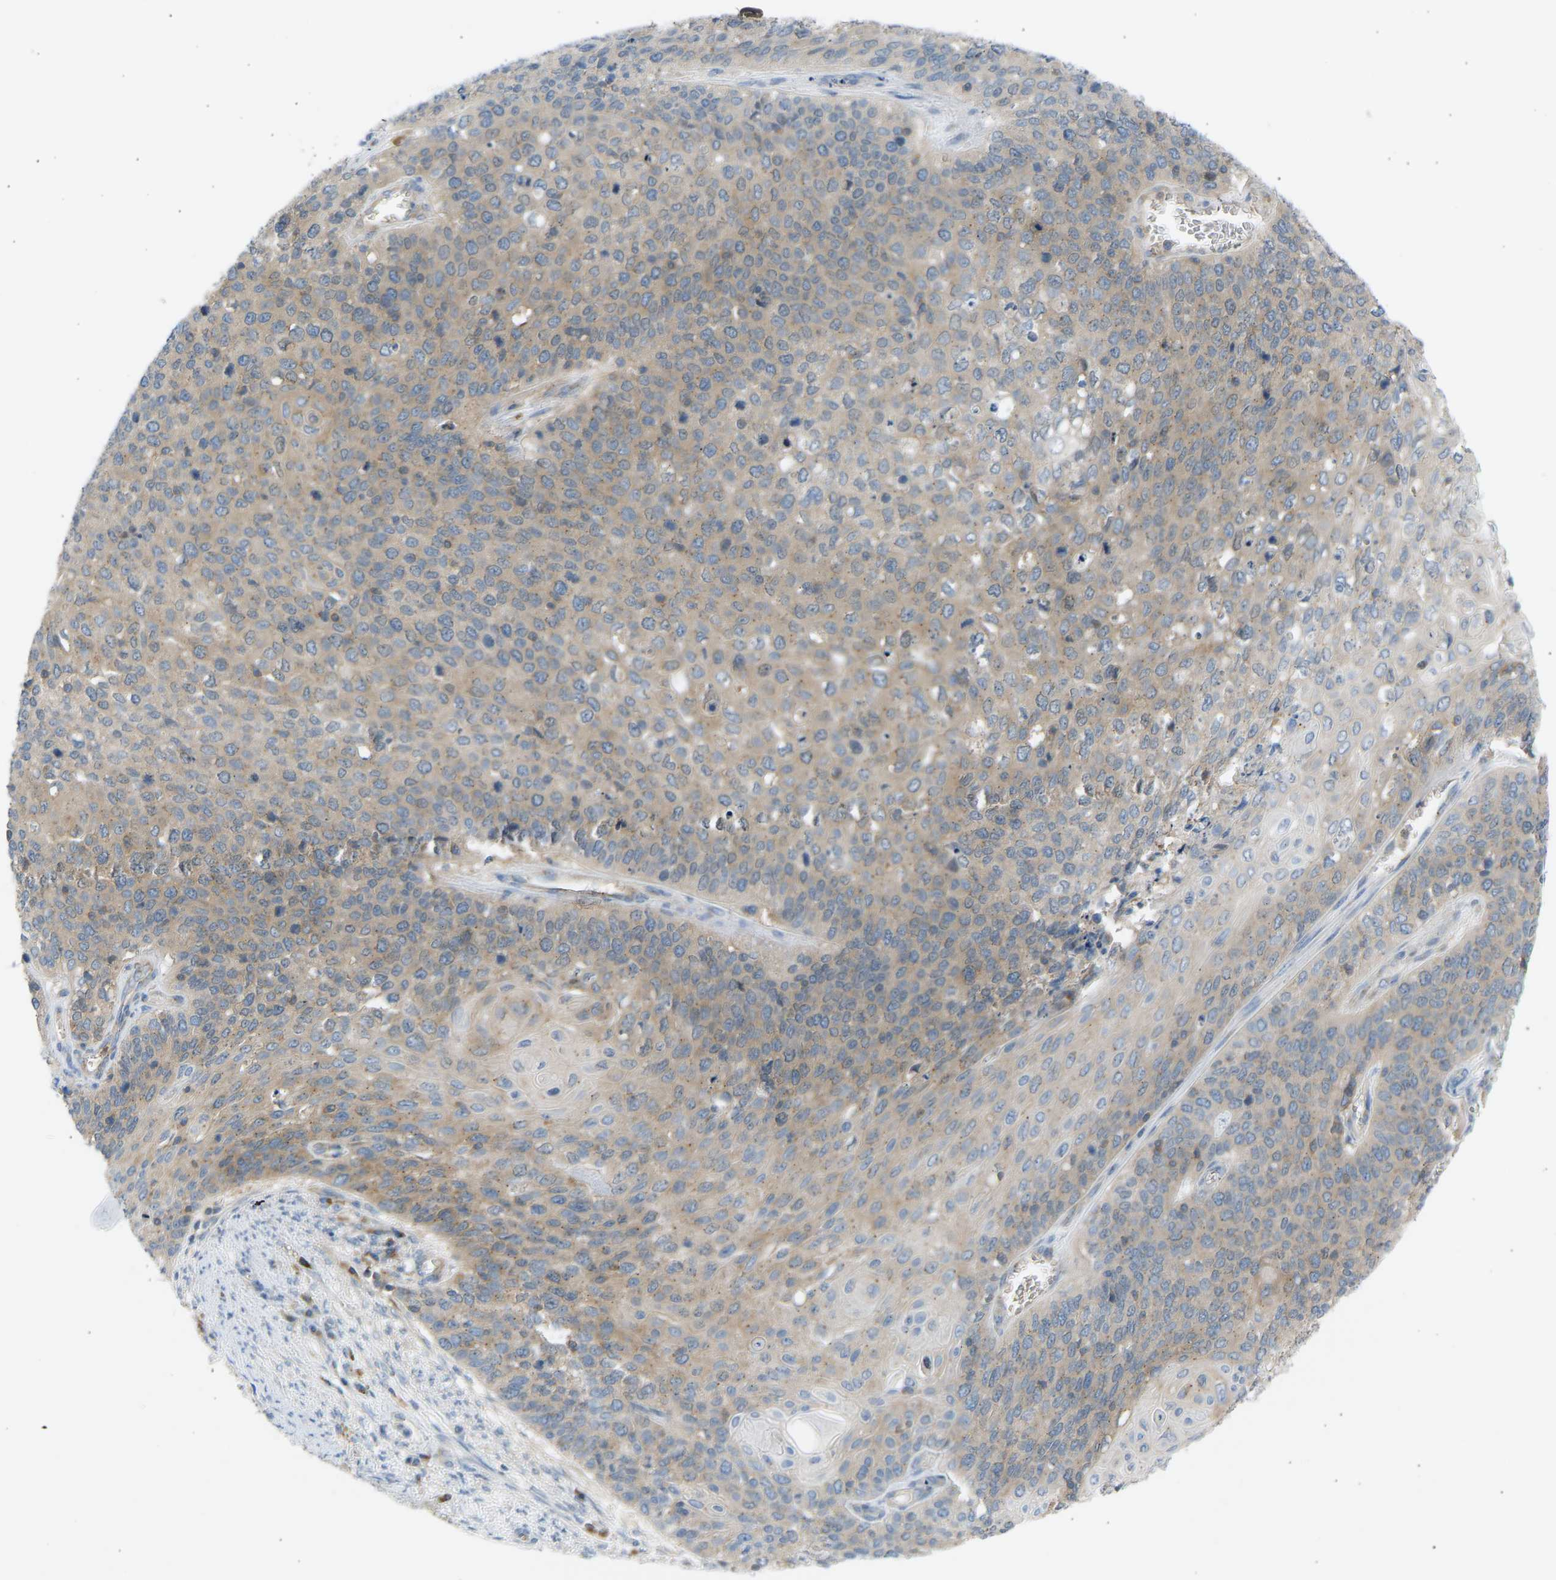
{"staining": {"intensity": "weak", "quantity": ">75%", "location": "cytoplasmic/membranous"}, "tissue": "cervical cancer", "cell_type": "Tumor cells", "image_type": "cancer", "snomed": [{"axis": "morphology", "description": "Squamous cell carcinoma, NOS"}, {"axis": "topography", "description": "Cervix"}], "caption": "Tumor cells display low levels of weak cytoplasmic/membranous positivity in approximately >75% of cells in cervical cancer.", "gene": "TRIM50", "patient": {"sex": "female", "age": 39}}